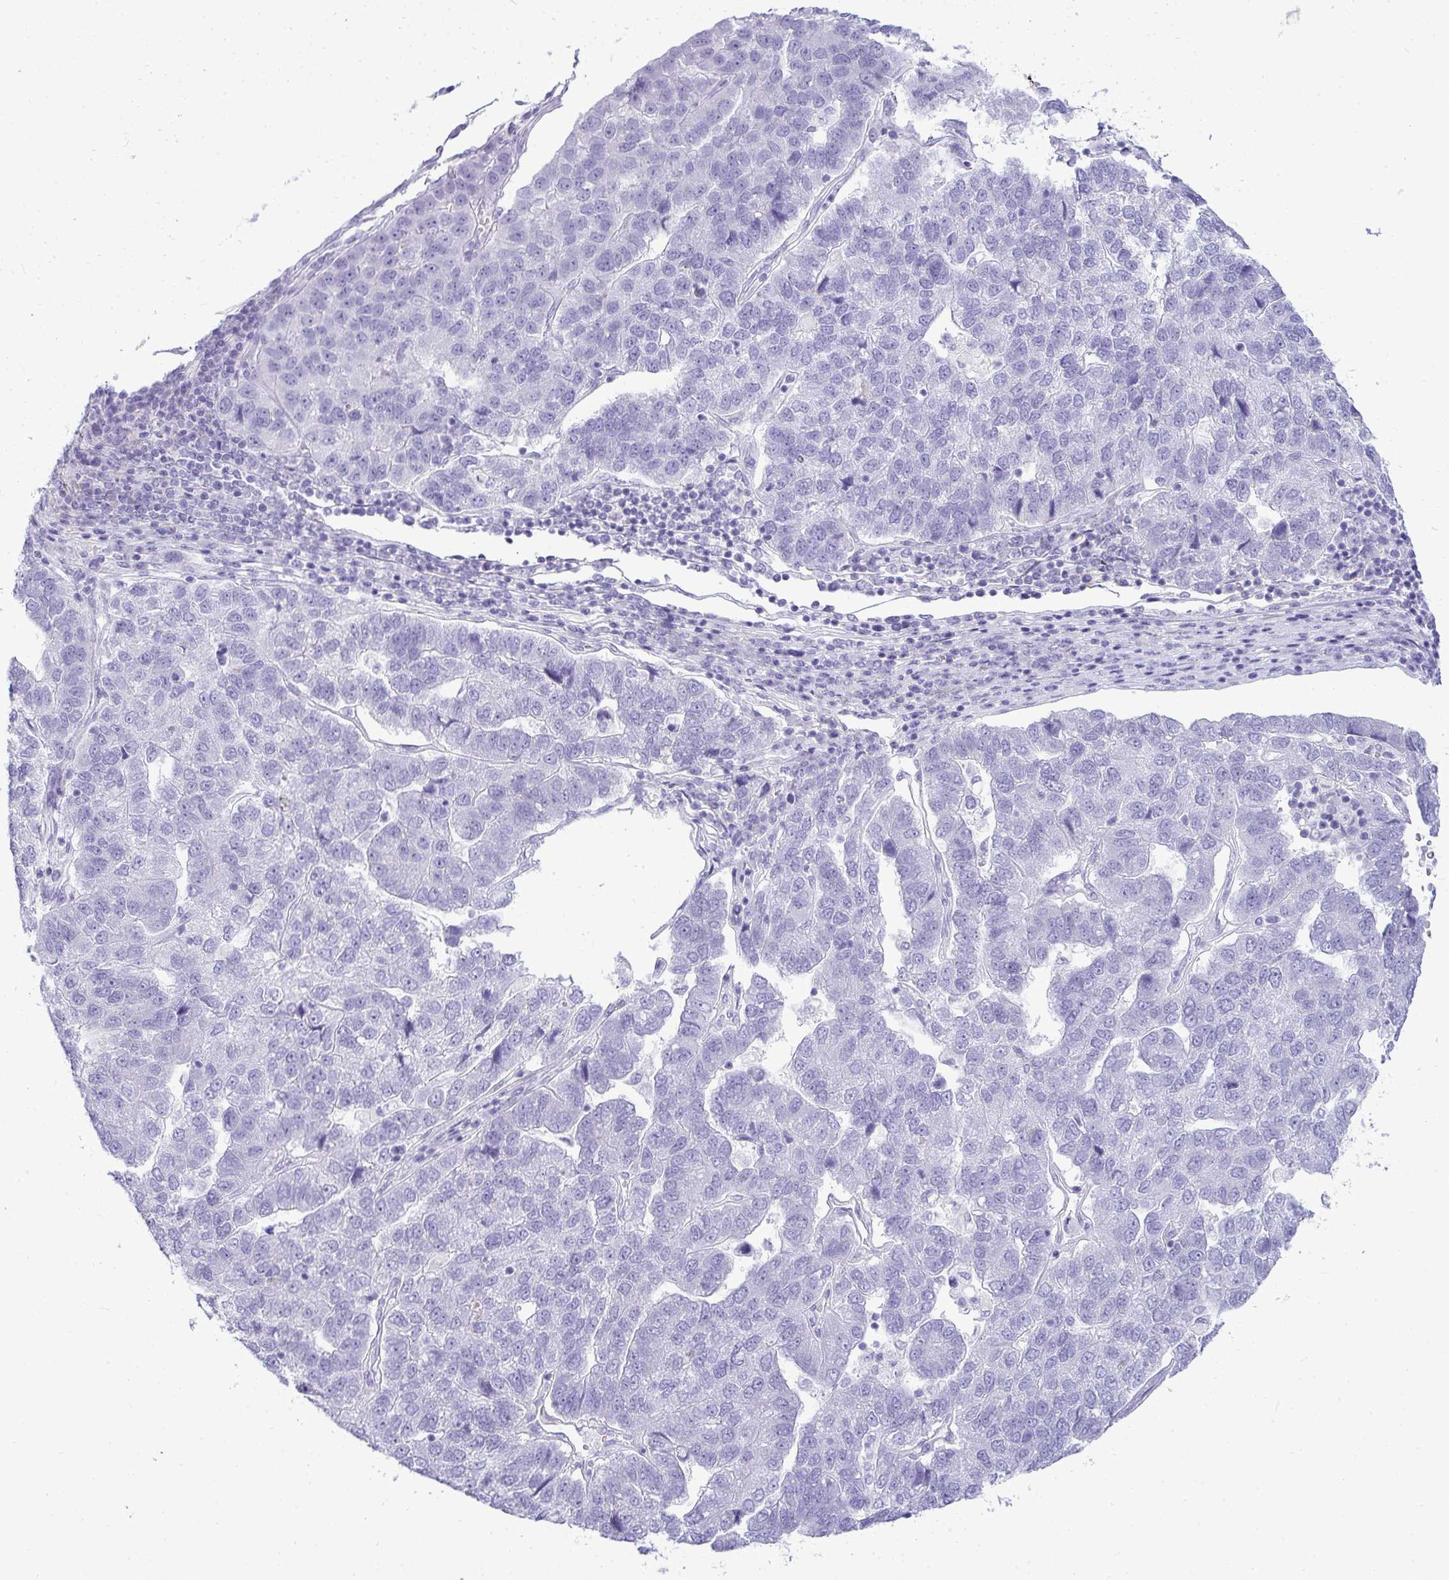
{"staining": {"intensity": "negative", "quantity": "none", "location": "none"}, "tissue": "pancreatic cancer", "cell_type": "Tumor cells", "image_type": "cancer", "snomed": [{"axis": "morphology", "description": "Adenocarcinoma, NOS"}, {"axis": "topography", "description": "Pancreas"}], "caption": "DAB (3,3'-diaminobenzidine) immunohistochemical staining of human adenocarcinoma (pancreatic) demonstrates no significant expression in tumor cells.", "gene": "HSPB6", "patient": {"sex": "female", "age": 61}}